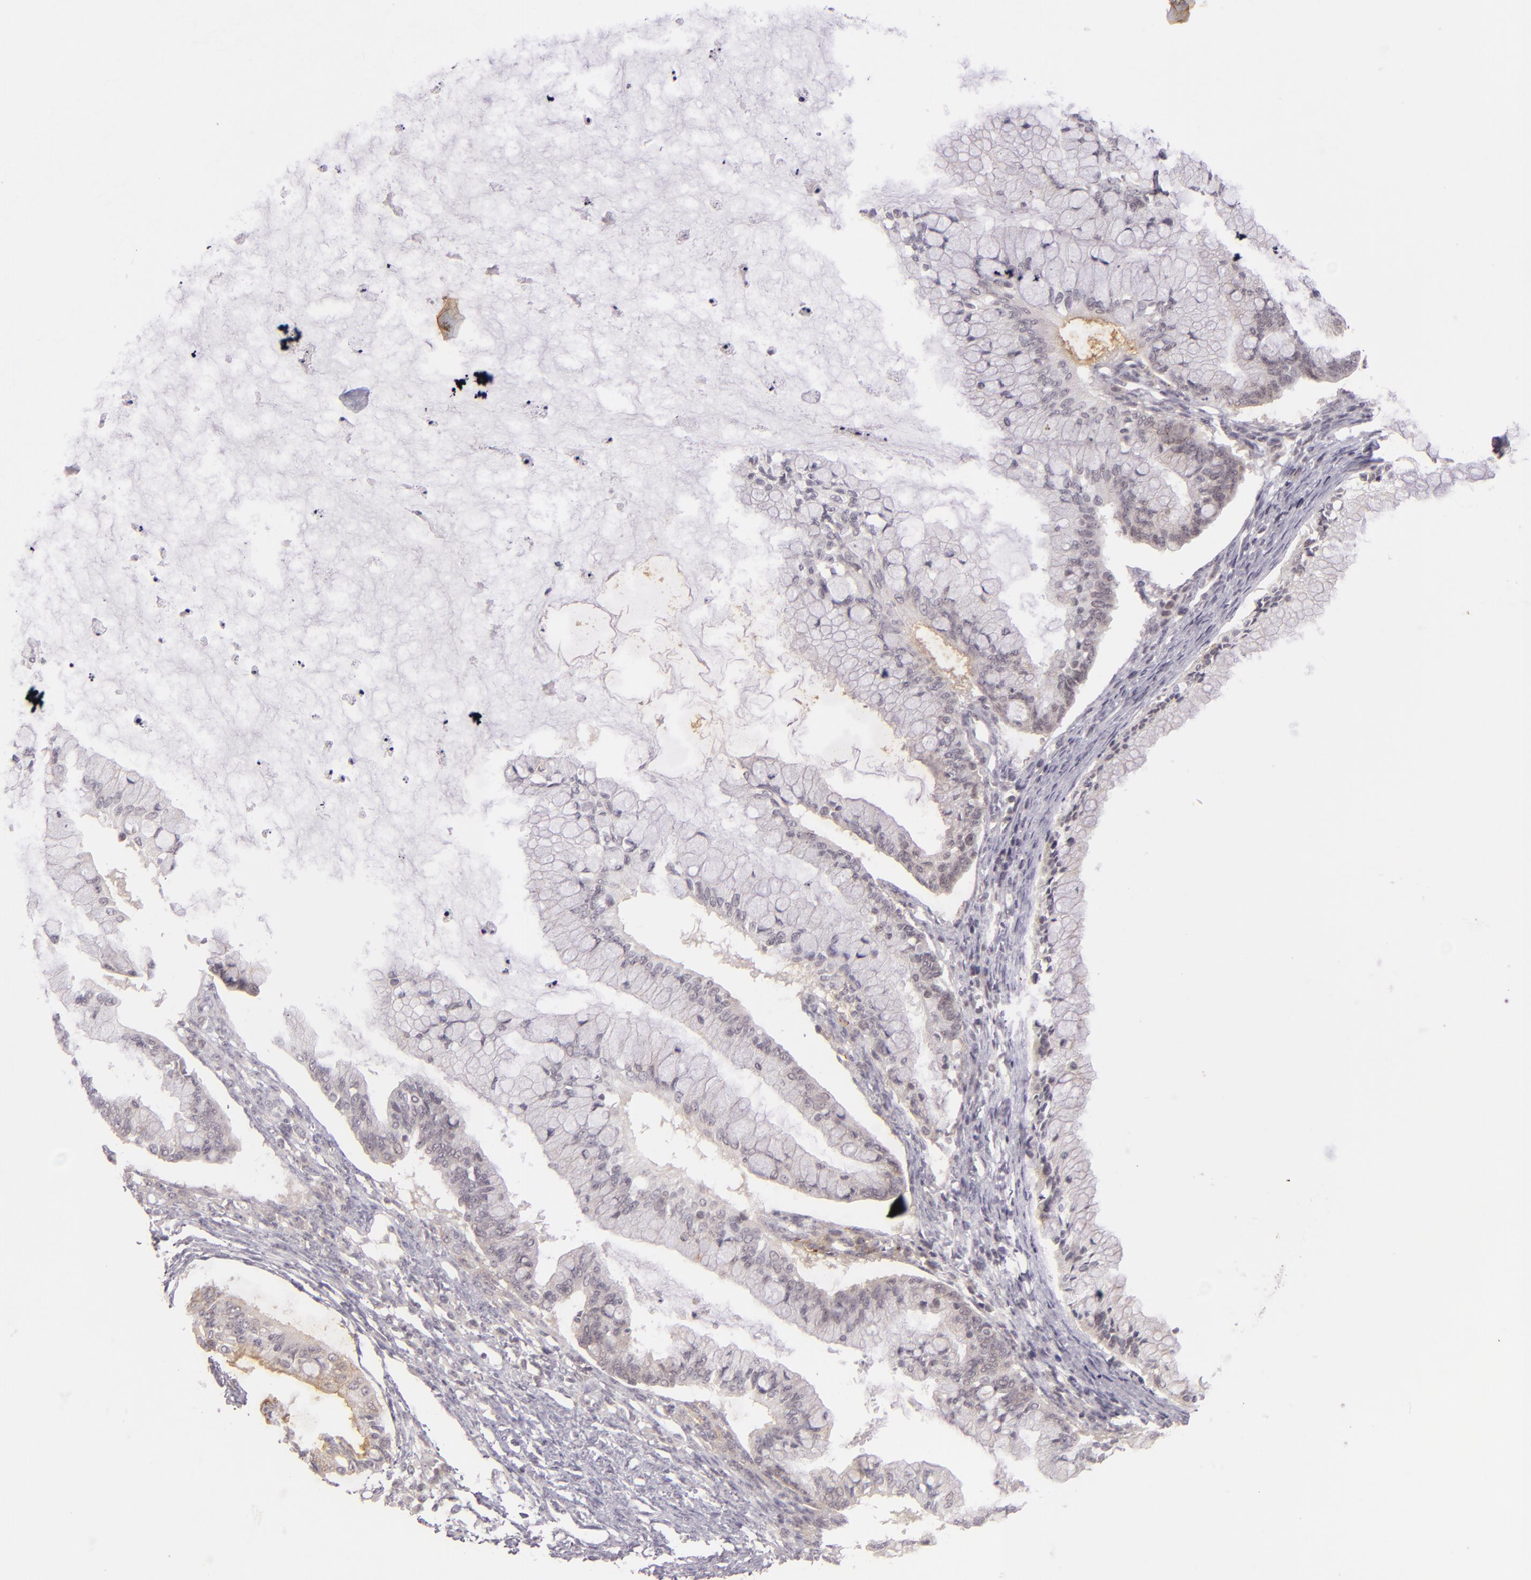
{"staining": {"intensity": "weak", "quantity": "25%-75%", "location": "cytoplasmic/membranous"}, "tissue": "ovarian cancer", "cell_type": "Tumor cells", "image_type": "cancer", "snomed": [{"axis": "morphology", "description": "Cystadenocarcinoma, mucinous, NOS"}, {"axis": "topography", "description": "Ovary"}], "caption": "Protein staining of ovarian mucinous cystadenocarcinoma tissue displays weak cytoplasmic/membranous staining in approximately 25%-75% of tumor cells. (DAB IHC with brightfield microscopy, high magnification).", "gene": "CASP8", "patient": {"sex": "female", "age": 57}}